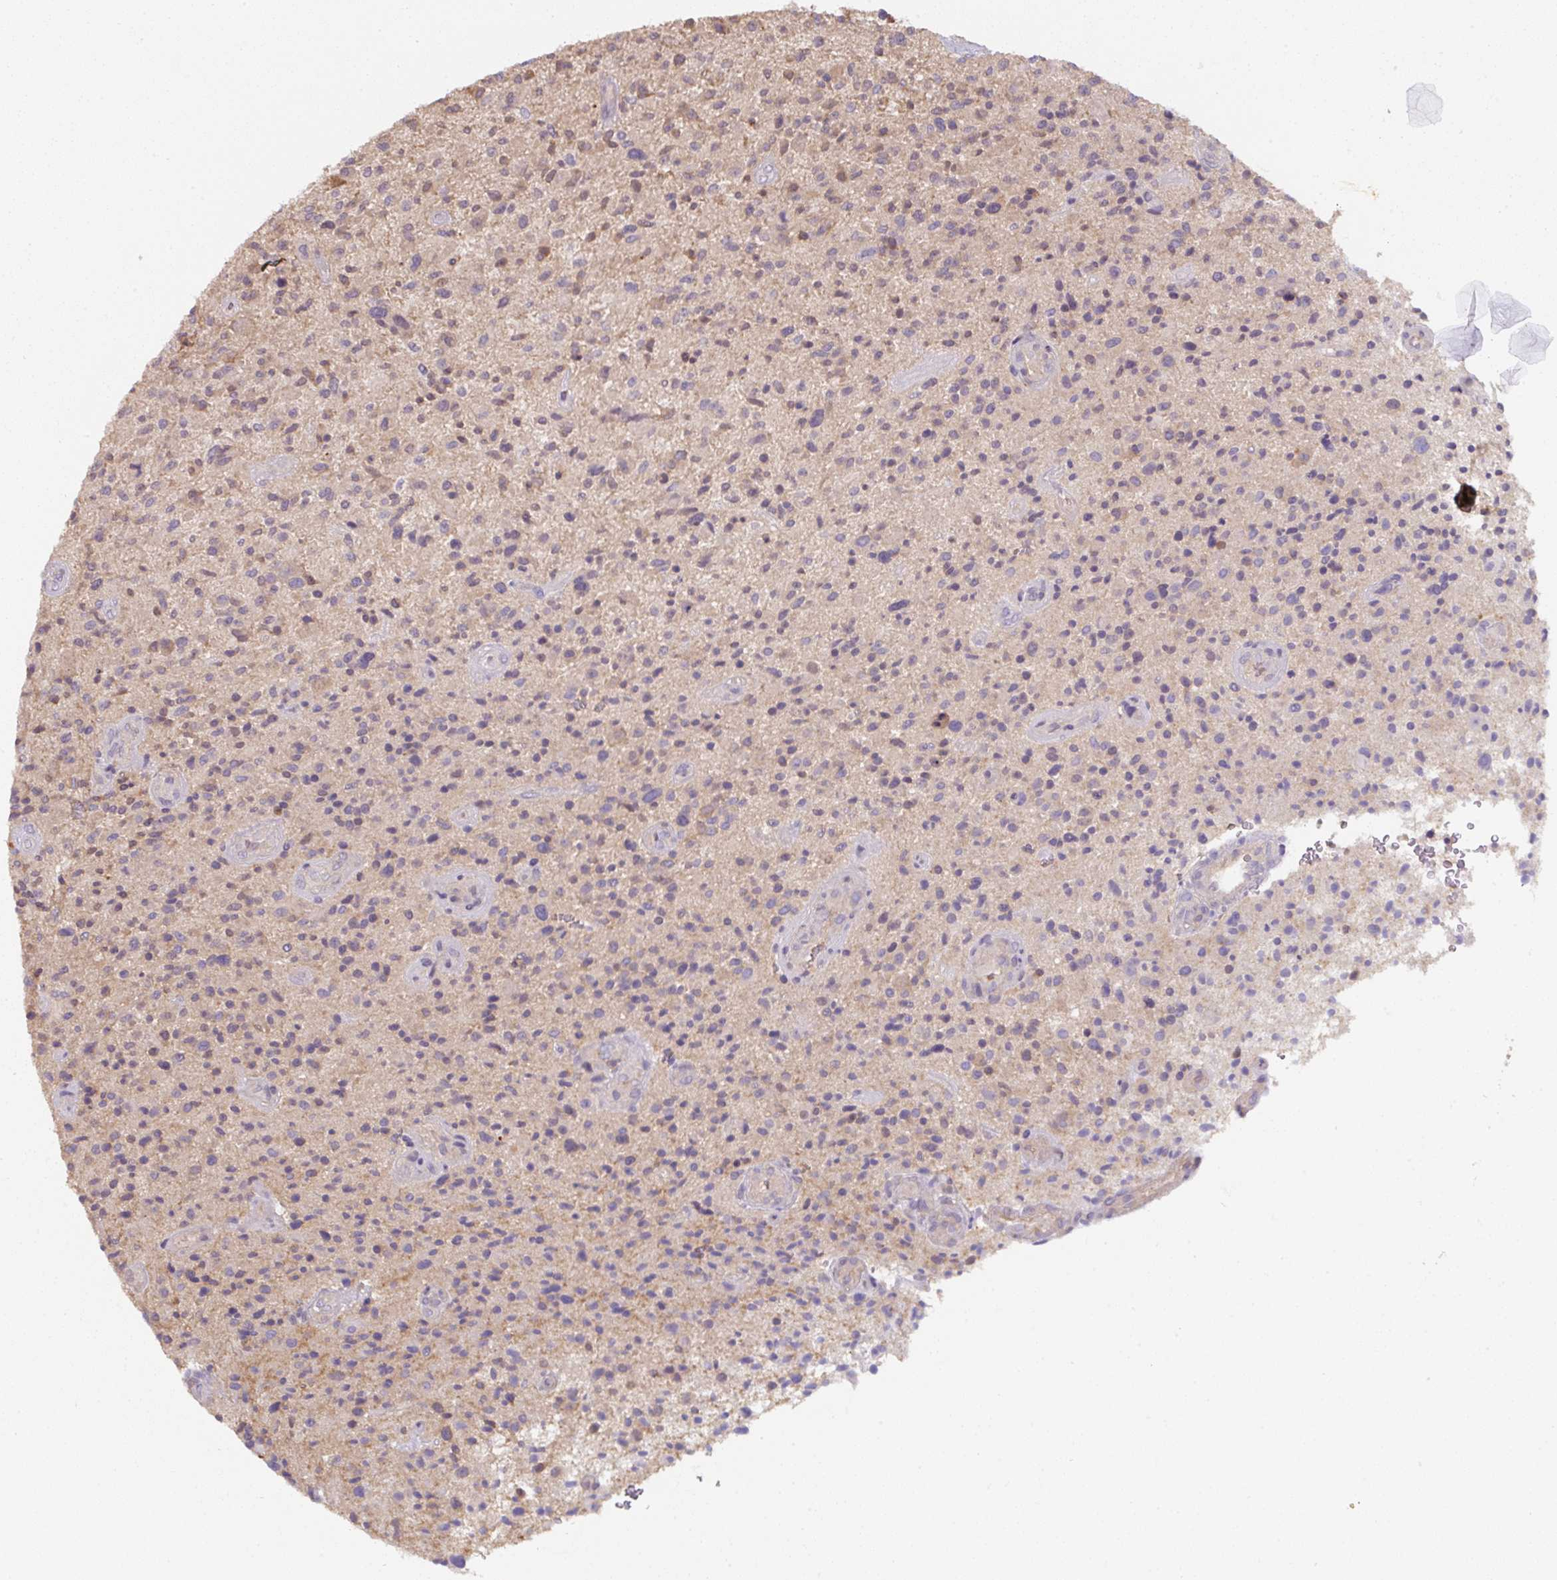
{"staining": {"intensity": "weak", "quantity": "25%-75%", "location": "cytoplasmic/membranous"}, "tissue": "glioma", "cell_type": "Tumor cells", "image_type": "cancer", "snomed": [{"axis": "morphology", "description": "Glioma, malignant, High grade"}, {"axis": "topography", "description": "Brain"}], "caption": "Immunohistochemistry (IHC) photomicrograph of neoplastic tissue: human glioma stained using IHC displays low levels of weak protein expression localized specifically in the cytoplasmic/membranous of tumor cells, appearing as a cytoplasmic/membranous brown color.", "gene": "ST13", "patient": {"sex": "male", "age": 47}}